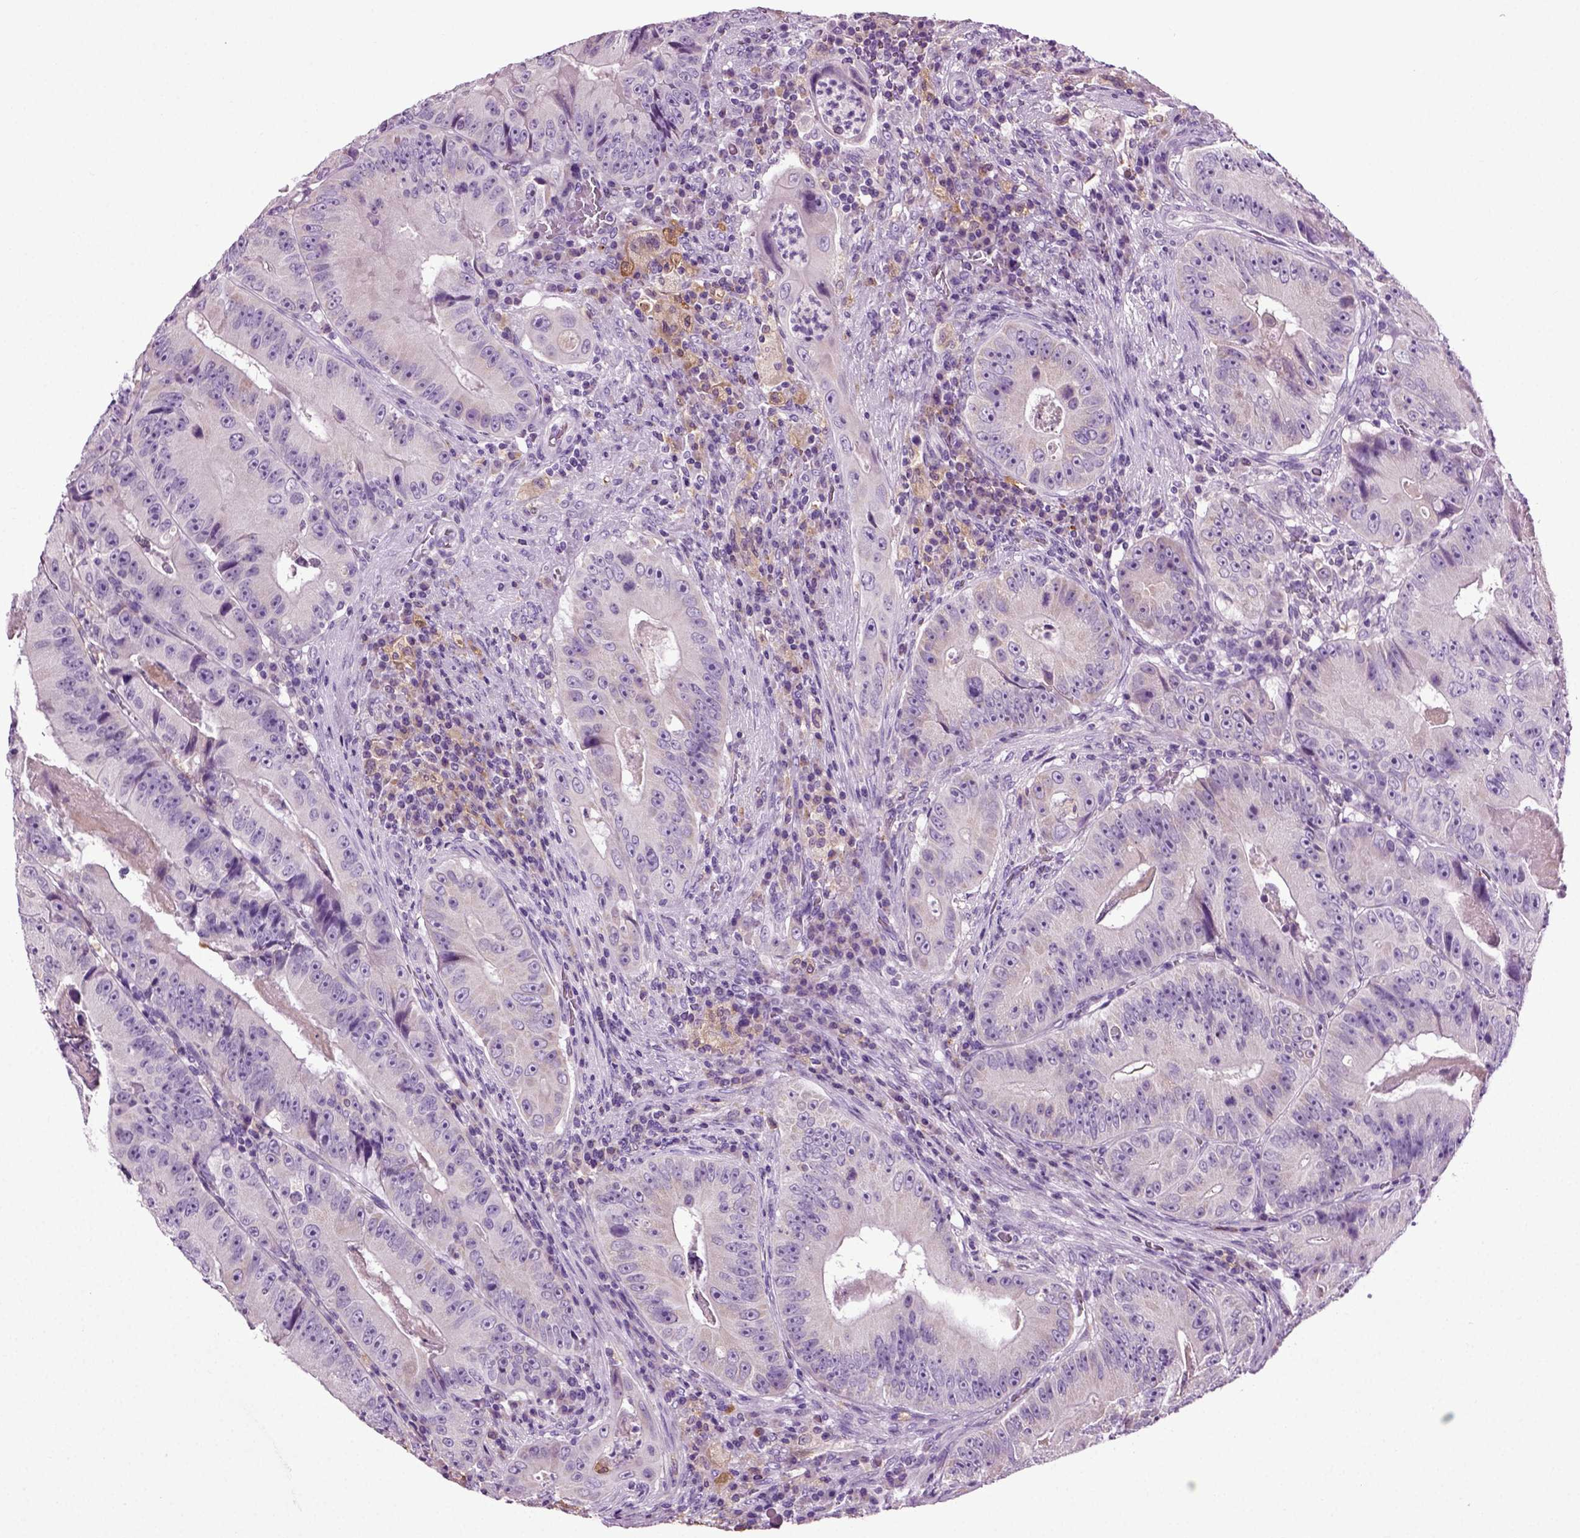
{"staining": {"intensity": "negative", "quantity": "none", "location": "none"}, "tissue": "colorectal cancer", "cell_type": "Tumor cells", "image_type": "cancer", "snomed": [{"axis": "morphology", "description": "Adenocarcinoma, NOS"}, {"axis": "topography", "description": "Colon"}], "caption": "There is no significant expression in tumor cells of colorectal cancer.", "gene": "DNAH10", "patient": {"sex": "female", "age": 86}}